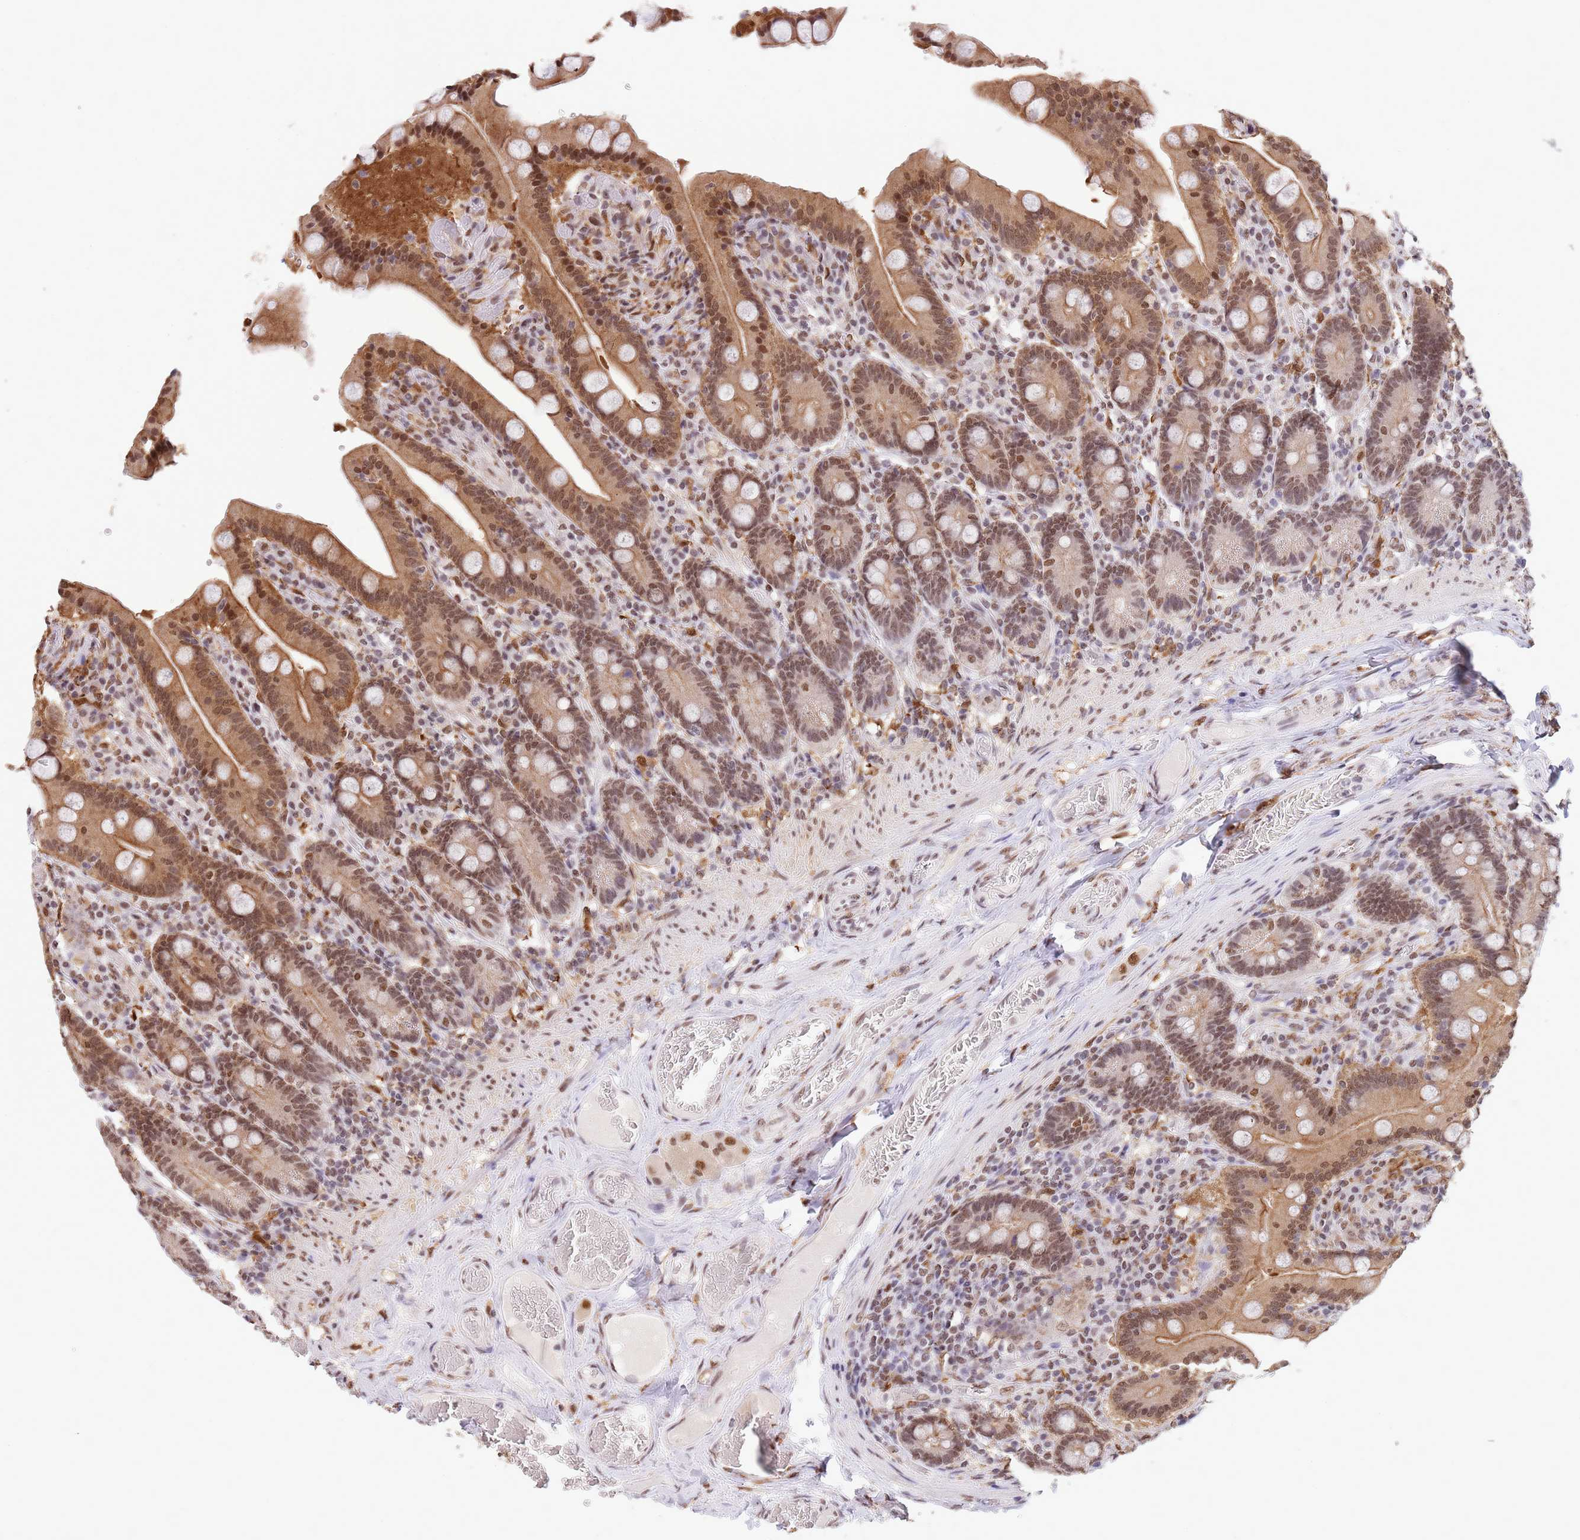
{"staining": {"intensity": "moderate", "quantity": ">75%", "location": "cytoplasmic/membranous,nuclear"}, "tissue": "duodenum", "cell_type": "Glandular cells", "image_type": "normal", "snomed": [{"axis": "morphology", "description": "Normal tissue, NOS"}, {"axis": "topography", "description": "Duodenum"}], "caption": "This is a micrograph of immunohistochemistry staining of benign duodenum, which shows moderate expression in the cytoplasmic/membranous,nuclear of glandular cells.", "gene": "TRIM32", "patient": {"sex": "female", "age": 62}}